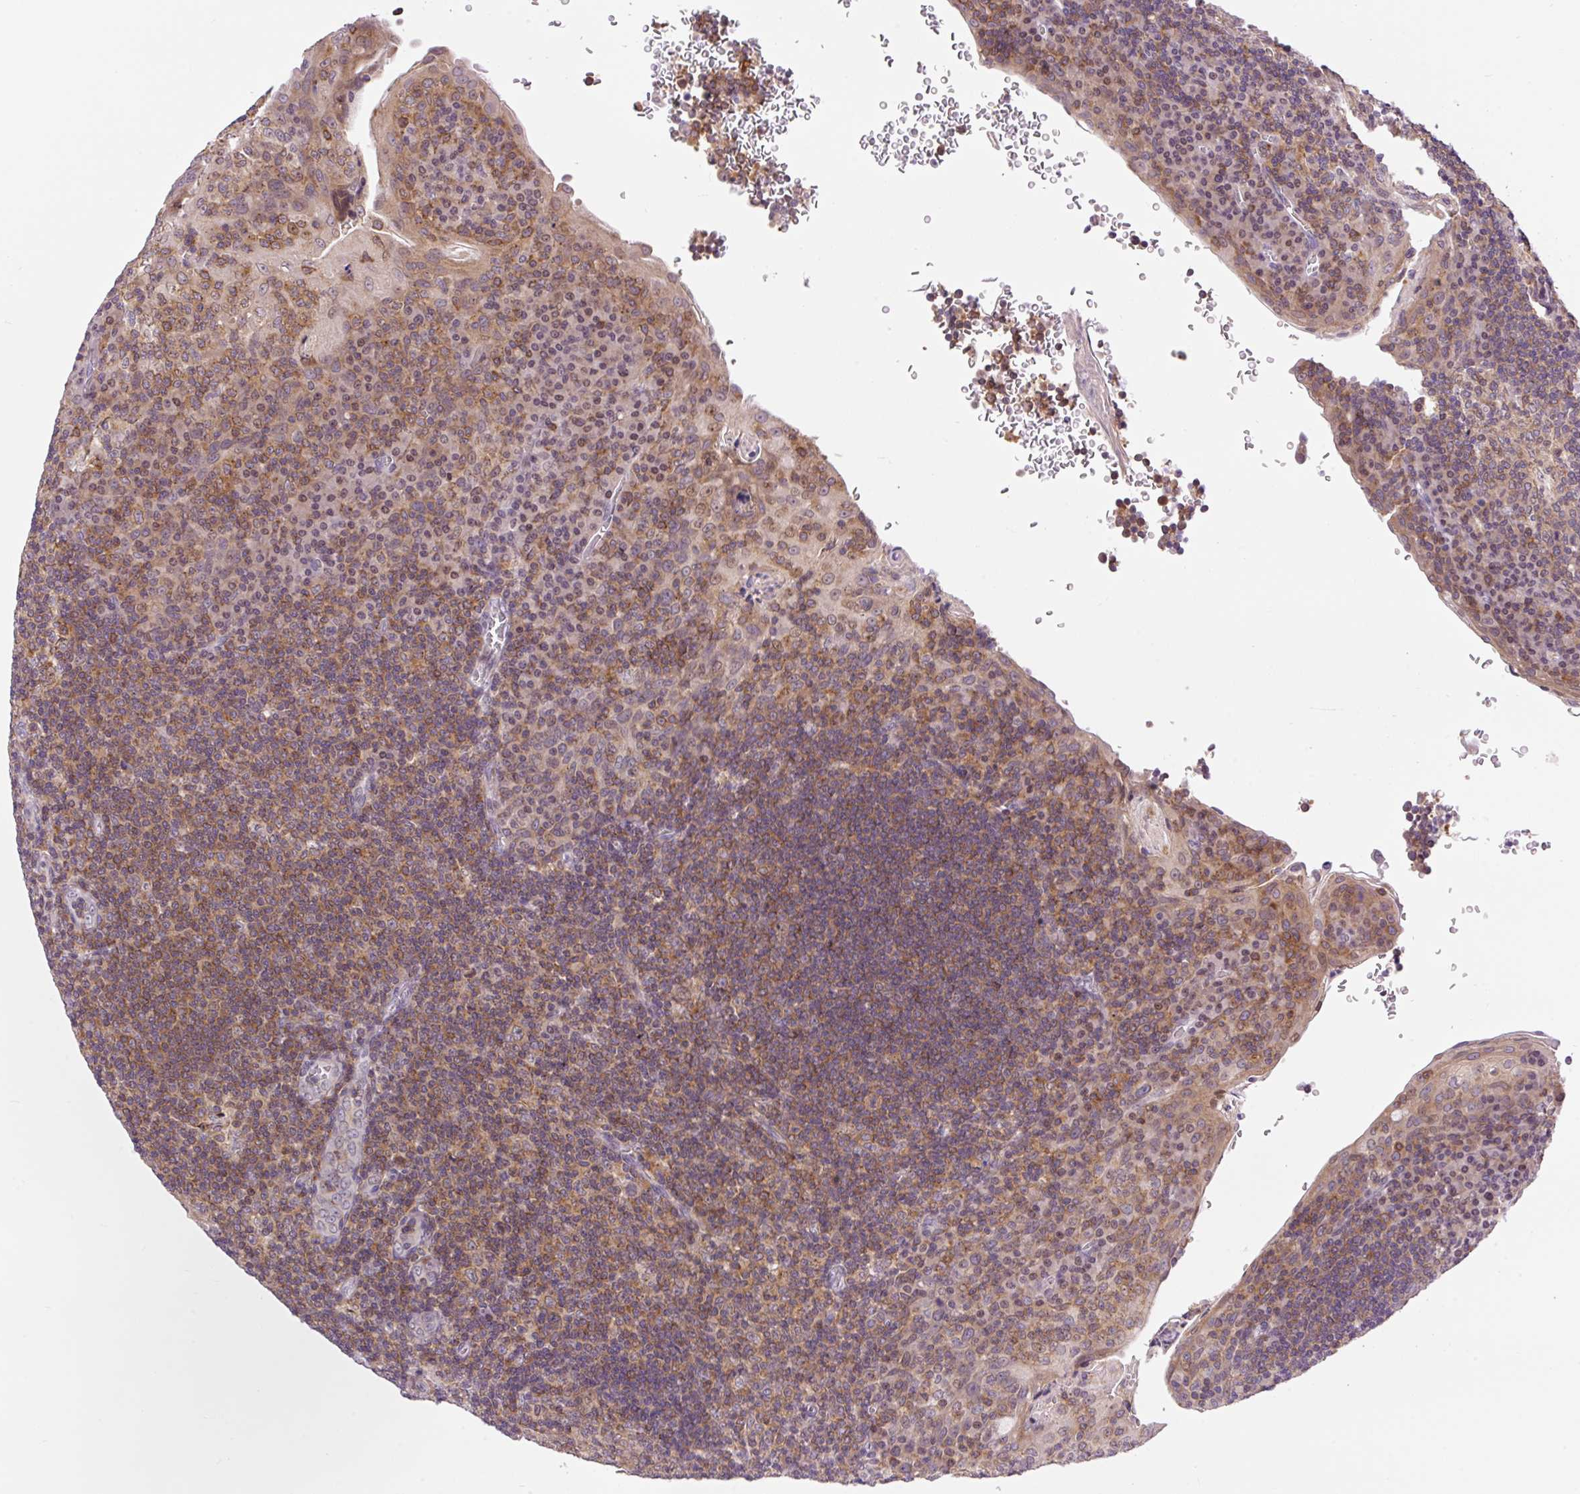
{"staining": {"intensity": "moderate", "quantity": ">75%", "location": "cytoplasmic/membranous"}, "tissue": "tonsil", "cell_type": "Germinal center cells", "image_type": "normal", "snomed": [{"axis": "morphology", "description": "Normal tissue, NOS"}, {"axis": "topography", "description": "Tonsil"}], "caption": "Immunohistochemistry of unremarkable human tonsil shows medium levels of moderate cytoplasmic/membranous staining in about >75% of germinal center cells.", "gene": "CARD11", "patient": {"sex": "male", "age": 17}}